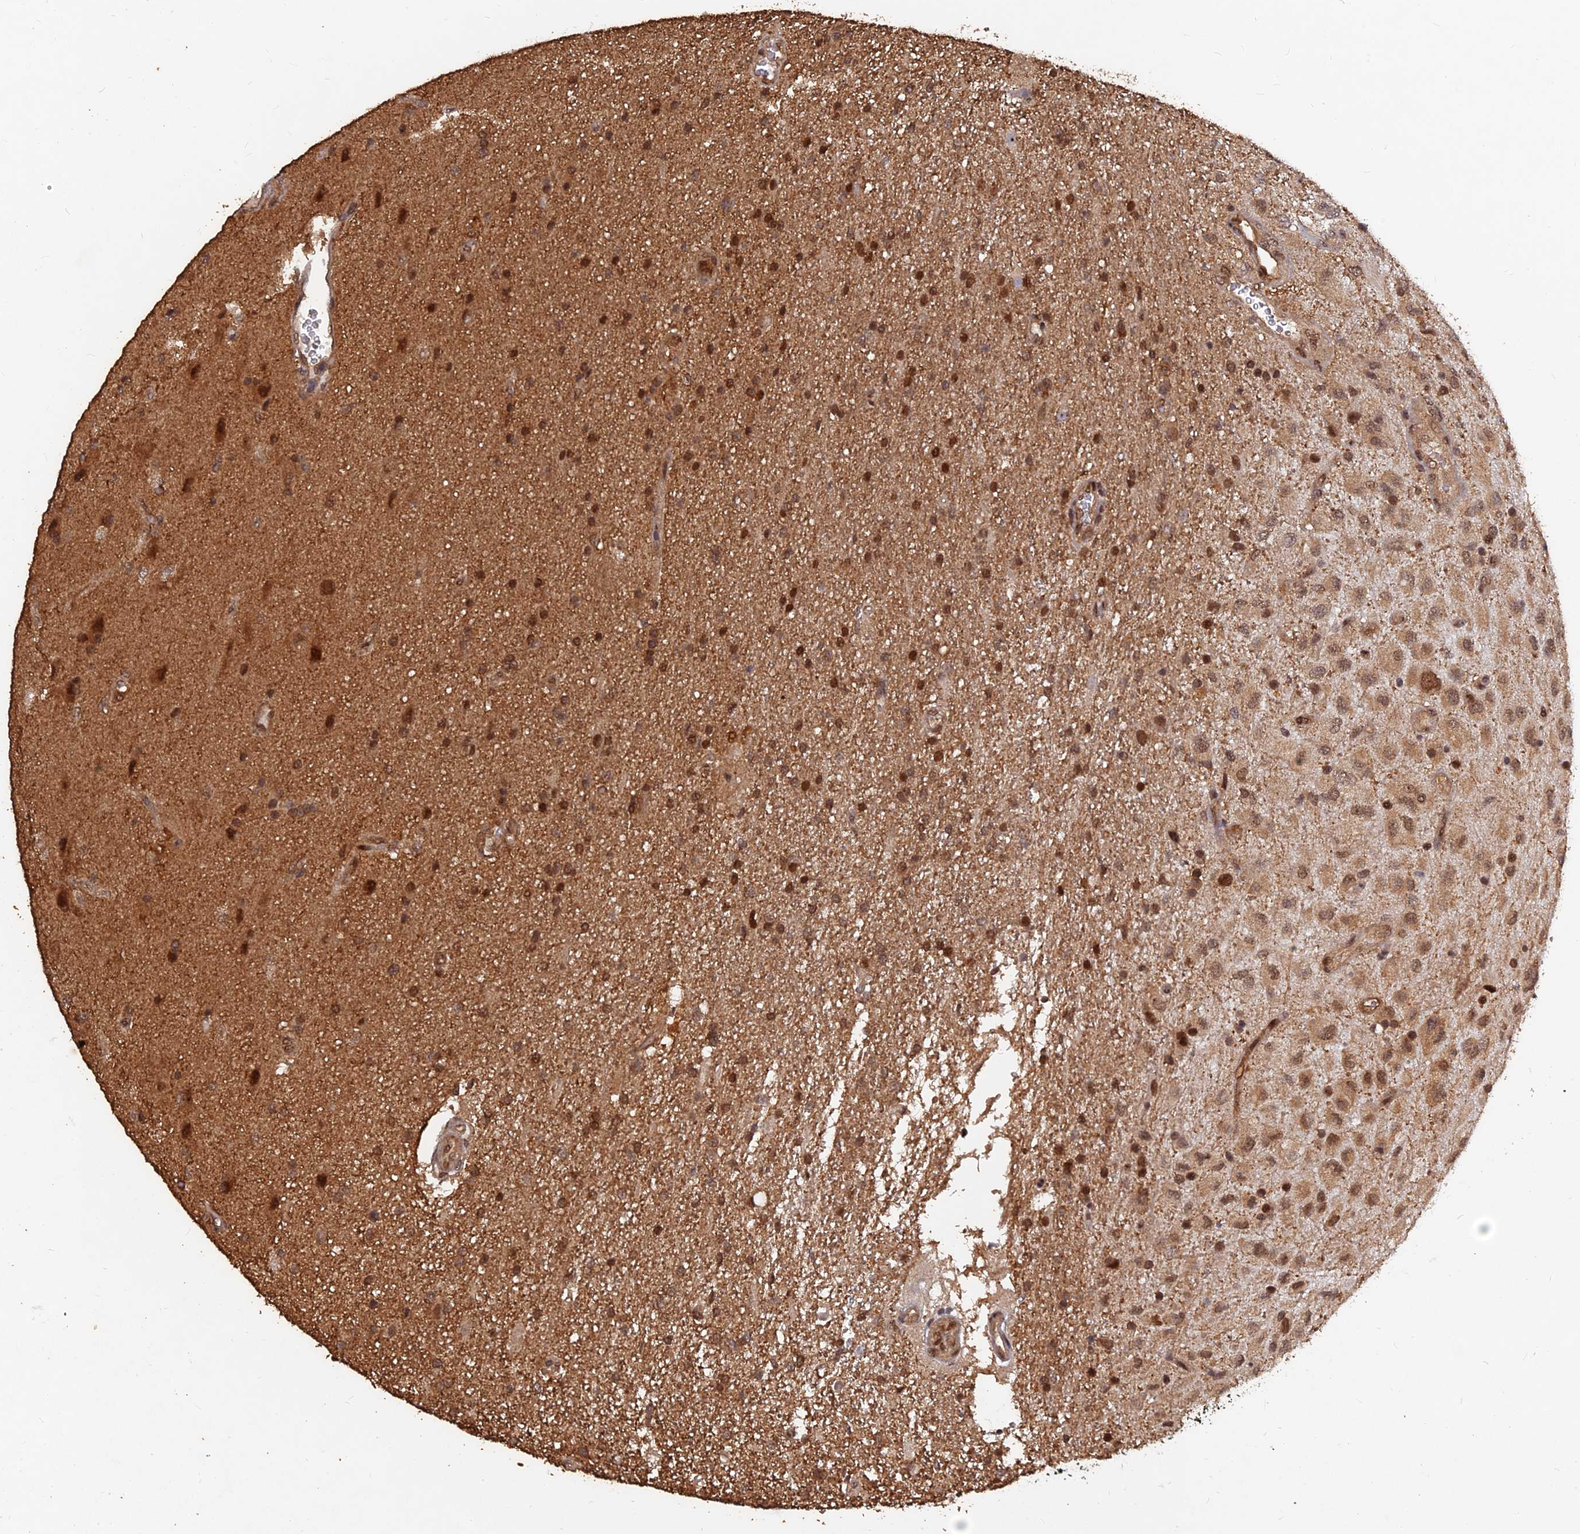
{"staining": {"intensity": "moderate", "quantity": ">75%", "location": "cytoplasmic/membranous,nuclear"}, "tissue": "glioma", "cell_type": "Tumor cells", "image_type": "cancer", "snomed": [{"axis": "morphology", "description": "Glioma, malignant, Low grade"}, {"axis": "topography", "description": "Brain"}], "caption": "About >75% of tumor cells in human low-grade glioma (malignant) display moderate cytoplasmic/membranous and nuclear protein staining as visualized by brown immunohistochemical staining.", "gene": "FAM53C", "patient": {"sex": "male", "age": 66}}